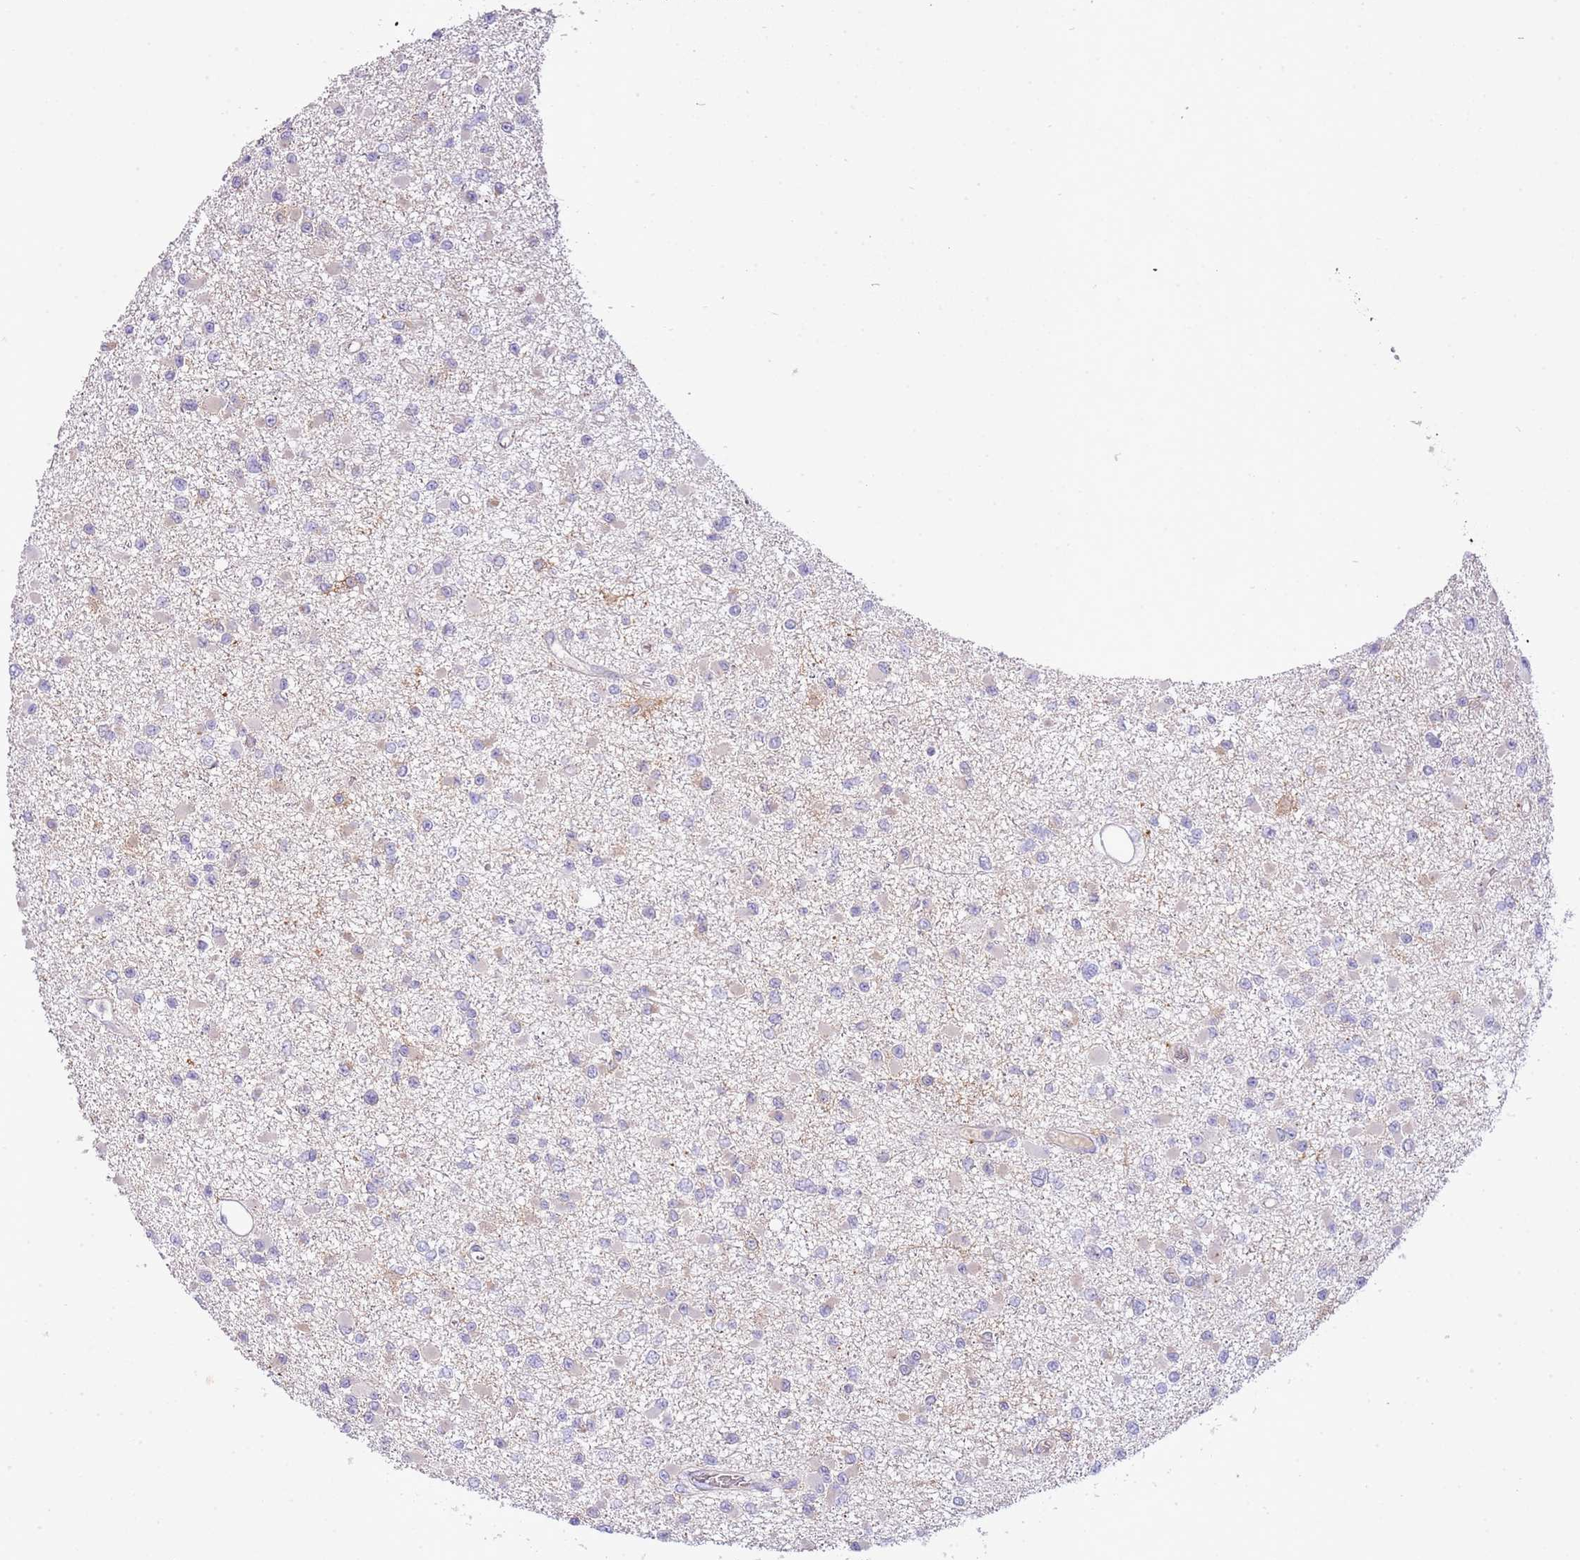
{"staining": {"intensity": "negative", "quantity": "none", "location": "none"}, "tissue": "glioma", "cell_type": "Tumor cells", "image_type": "cancer", "snomed": [{"axis": "morphology", "description": "Glioma, malignant, Low grade"}, {"axis": "topography", "description": "Brain"}], "caption": "DAB immunohistochemical staining of human malignant glioma (low-grade) displays no significant staining in tumor cells.", "gene": "ABHD17A", "patient": {"sex": "female", "age": 22}}